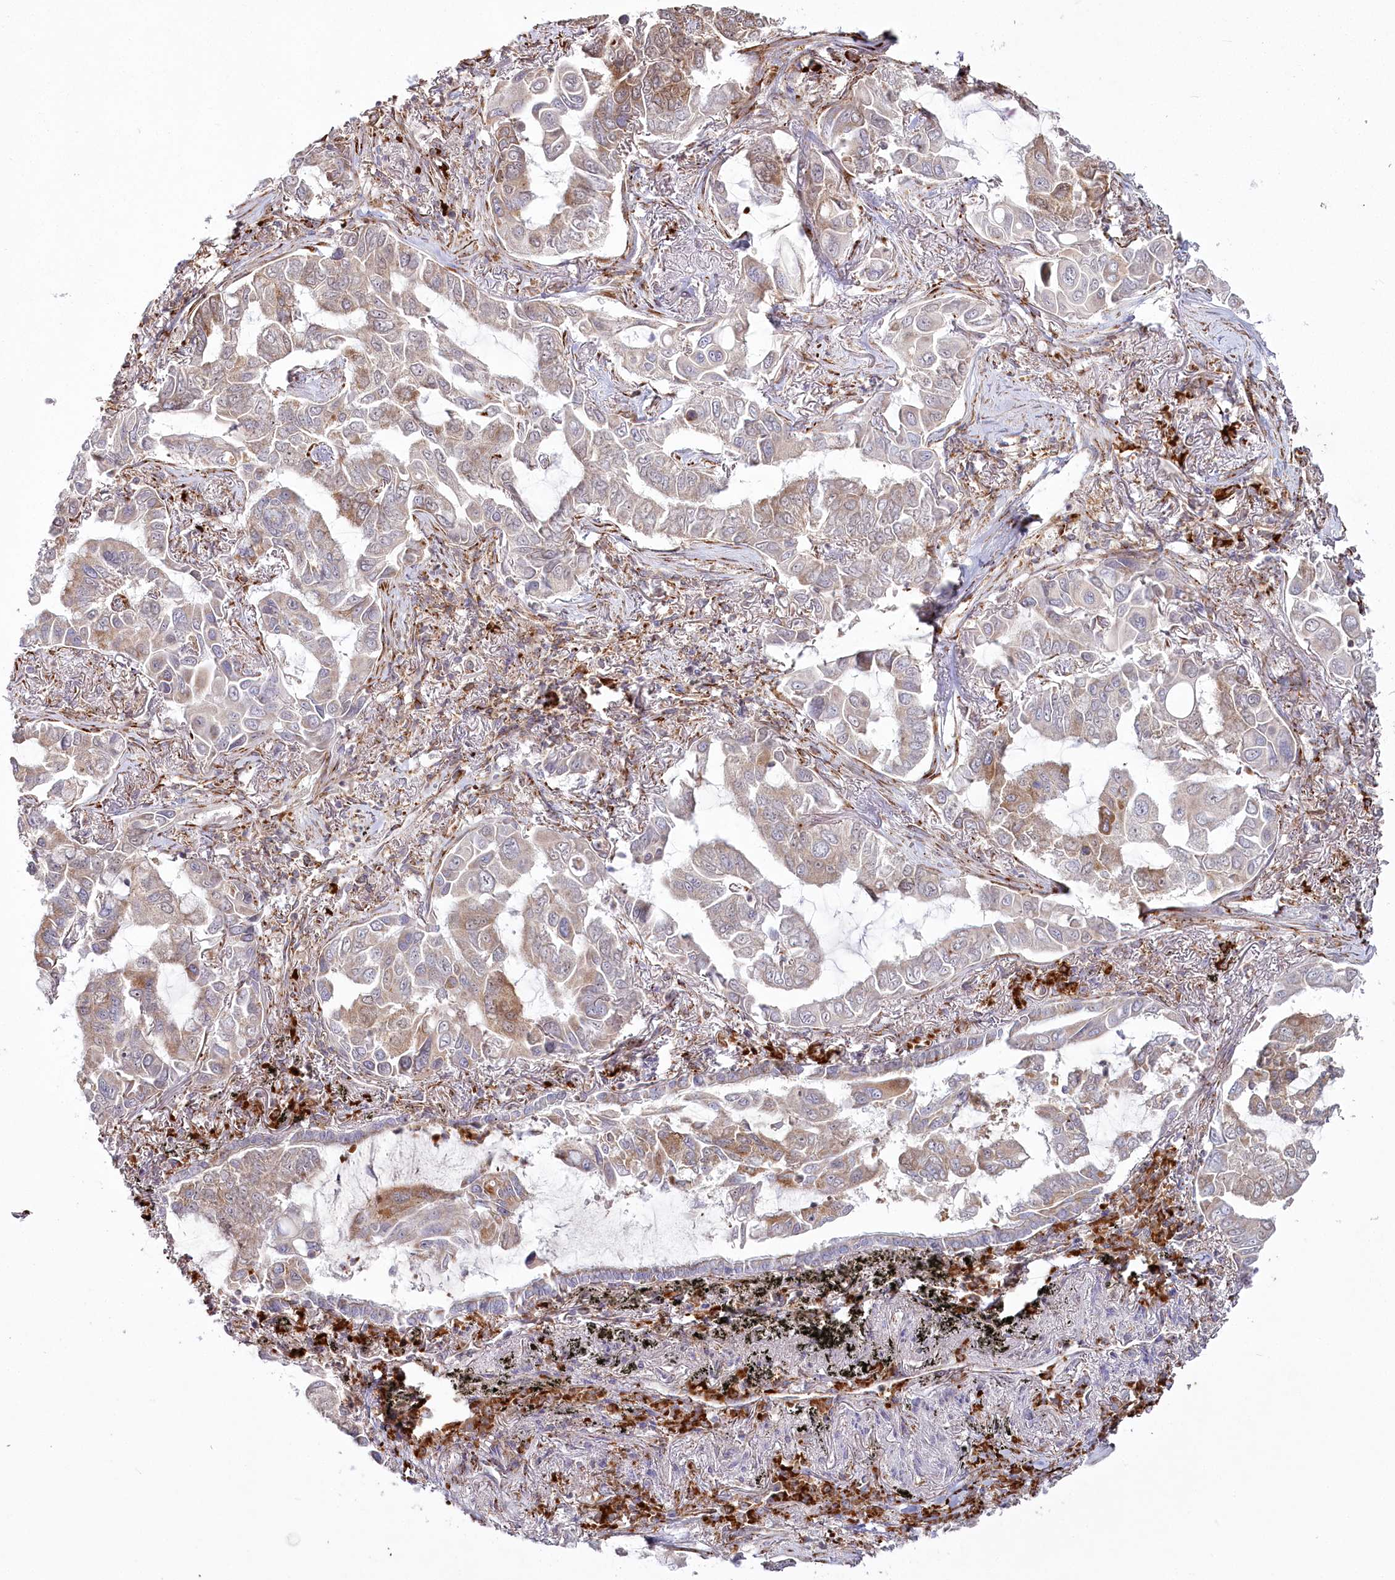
{"staining": {"intensity": "moderate", "quantity": "<25%", "location": "cytoplasmic/membranous"}, "tissue": "lung cancer", "cell_type": "Tumor cells", "image_type": "cancer", "snomed": [{"axis": "morphology", "description": "Adenocarcinoma, NOS"}, {"axis": "topography", "description": "Lung"}], "caption": "Immunohistochemical staining of lung cancer (adenocarcinoma) shows low levels of moderate cytoplasmic/membranous positivity in about <25% of tumor cells. The staining is performed using DAB (3,3'-diaminobenzidine) brown chromogen to label protein expression. The nuclei are counter-stained blue using hematoxylin.", "gene": "POGLUT1", "patient": {"sex": "male", "age": 64}}